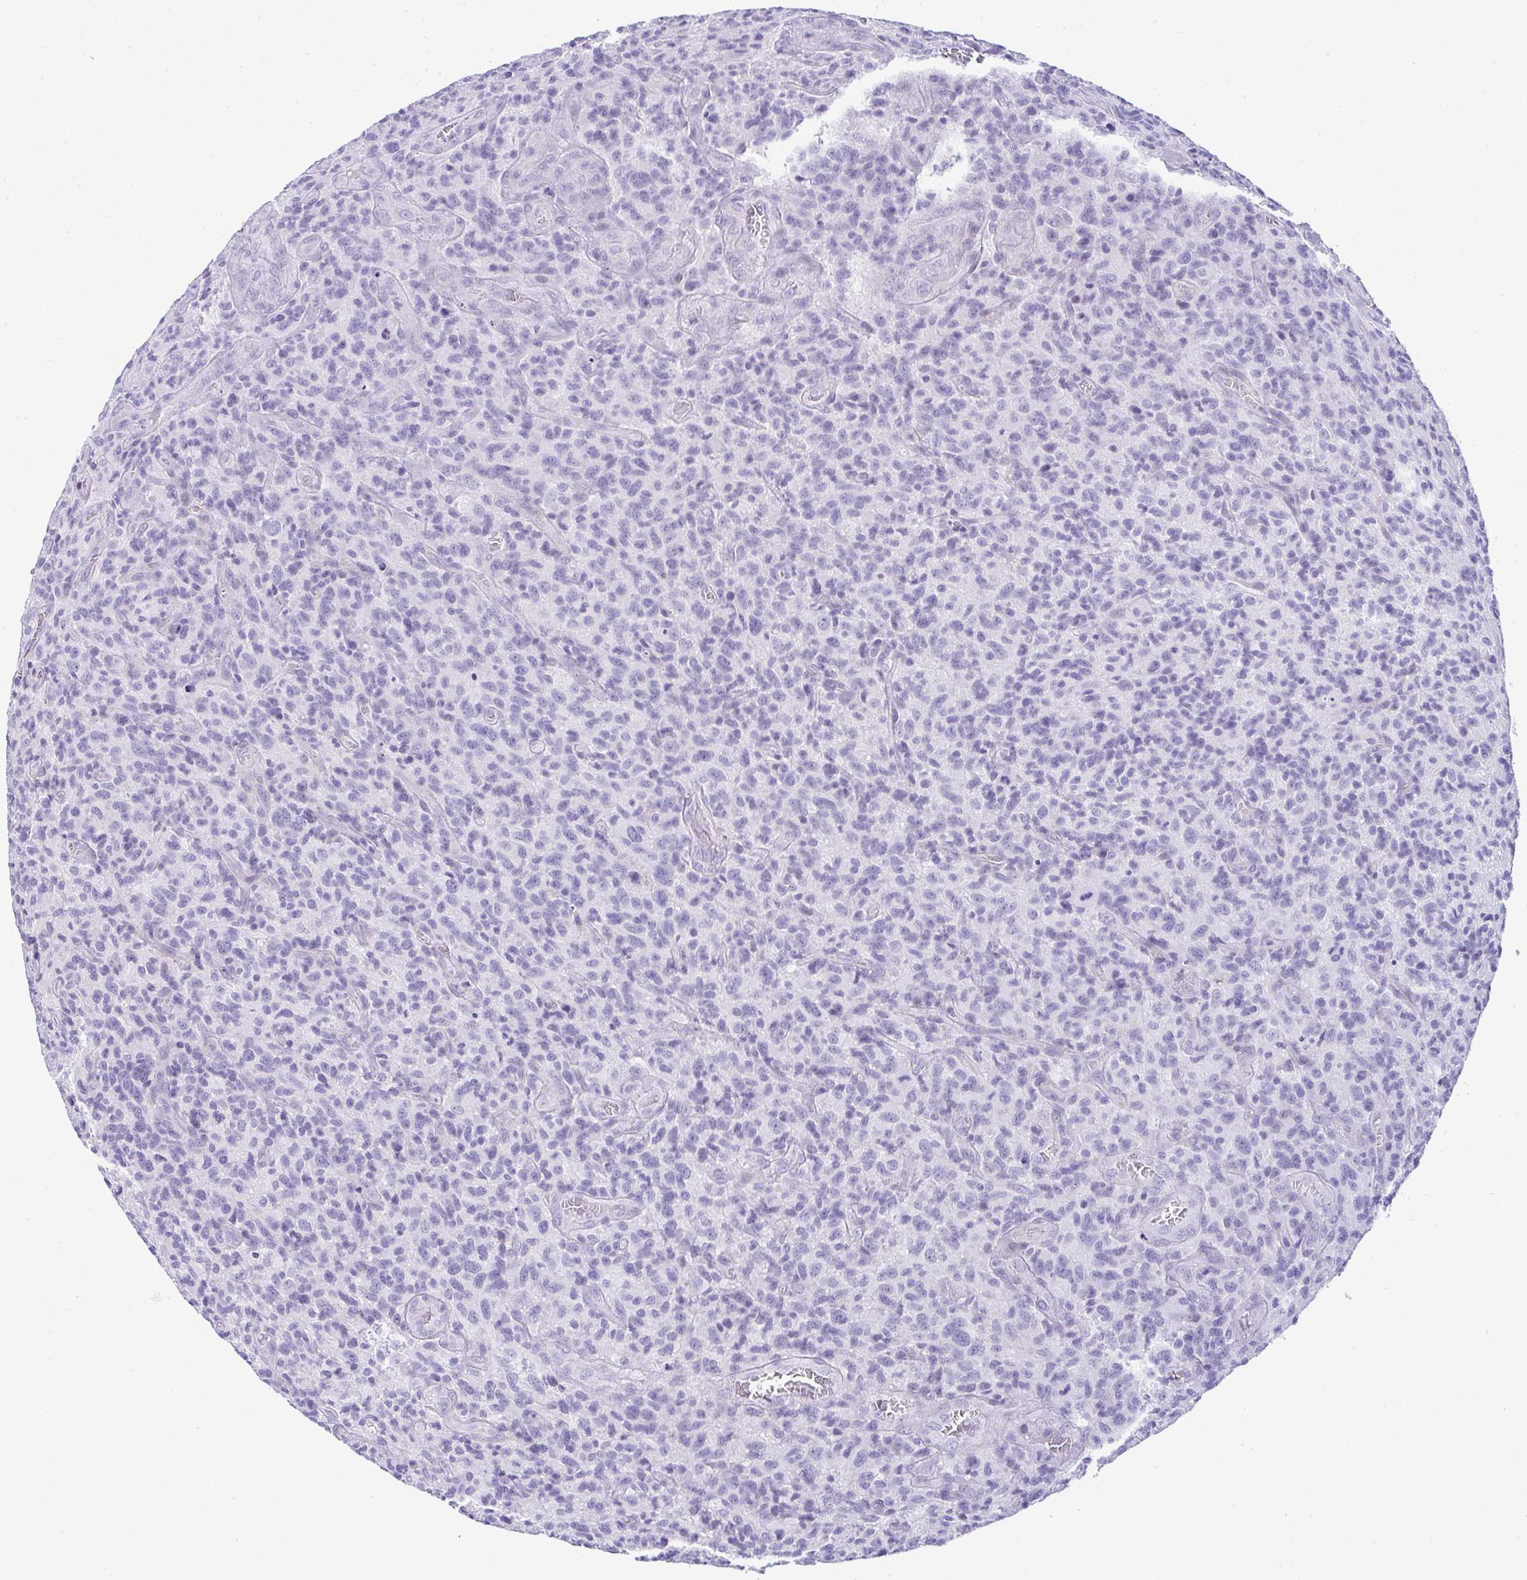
{"staining": {"intensity": "negative", "quantity": "none", "location": "none"}, "tissue": "glioma", "cell_type": "Tumor cells", "image_type": "cancer", "snomed": [{"axis": "morphology", "description": "Glioma, malignant, High grade"}, {"axis": "topography", "description": "Brain"}], "caption": "Protein analysis of glioma displays no significant positivity in tumor cells.", "gene": "RNF183", "patient": {"sex": "male", "age": 76}}